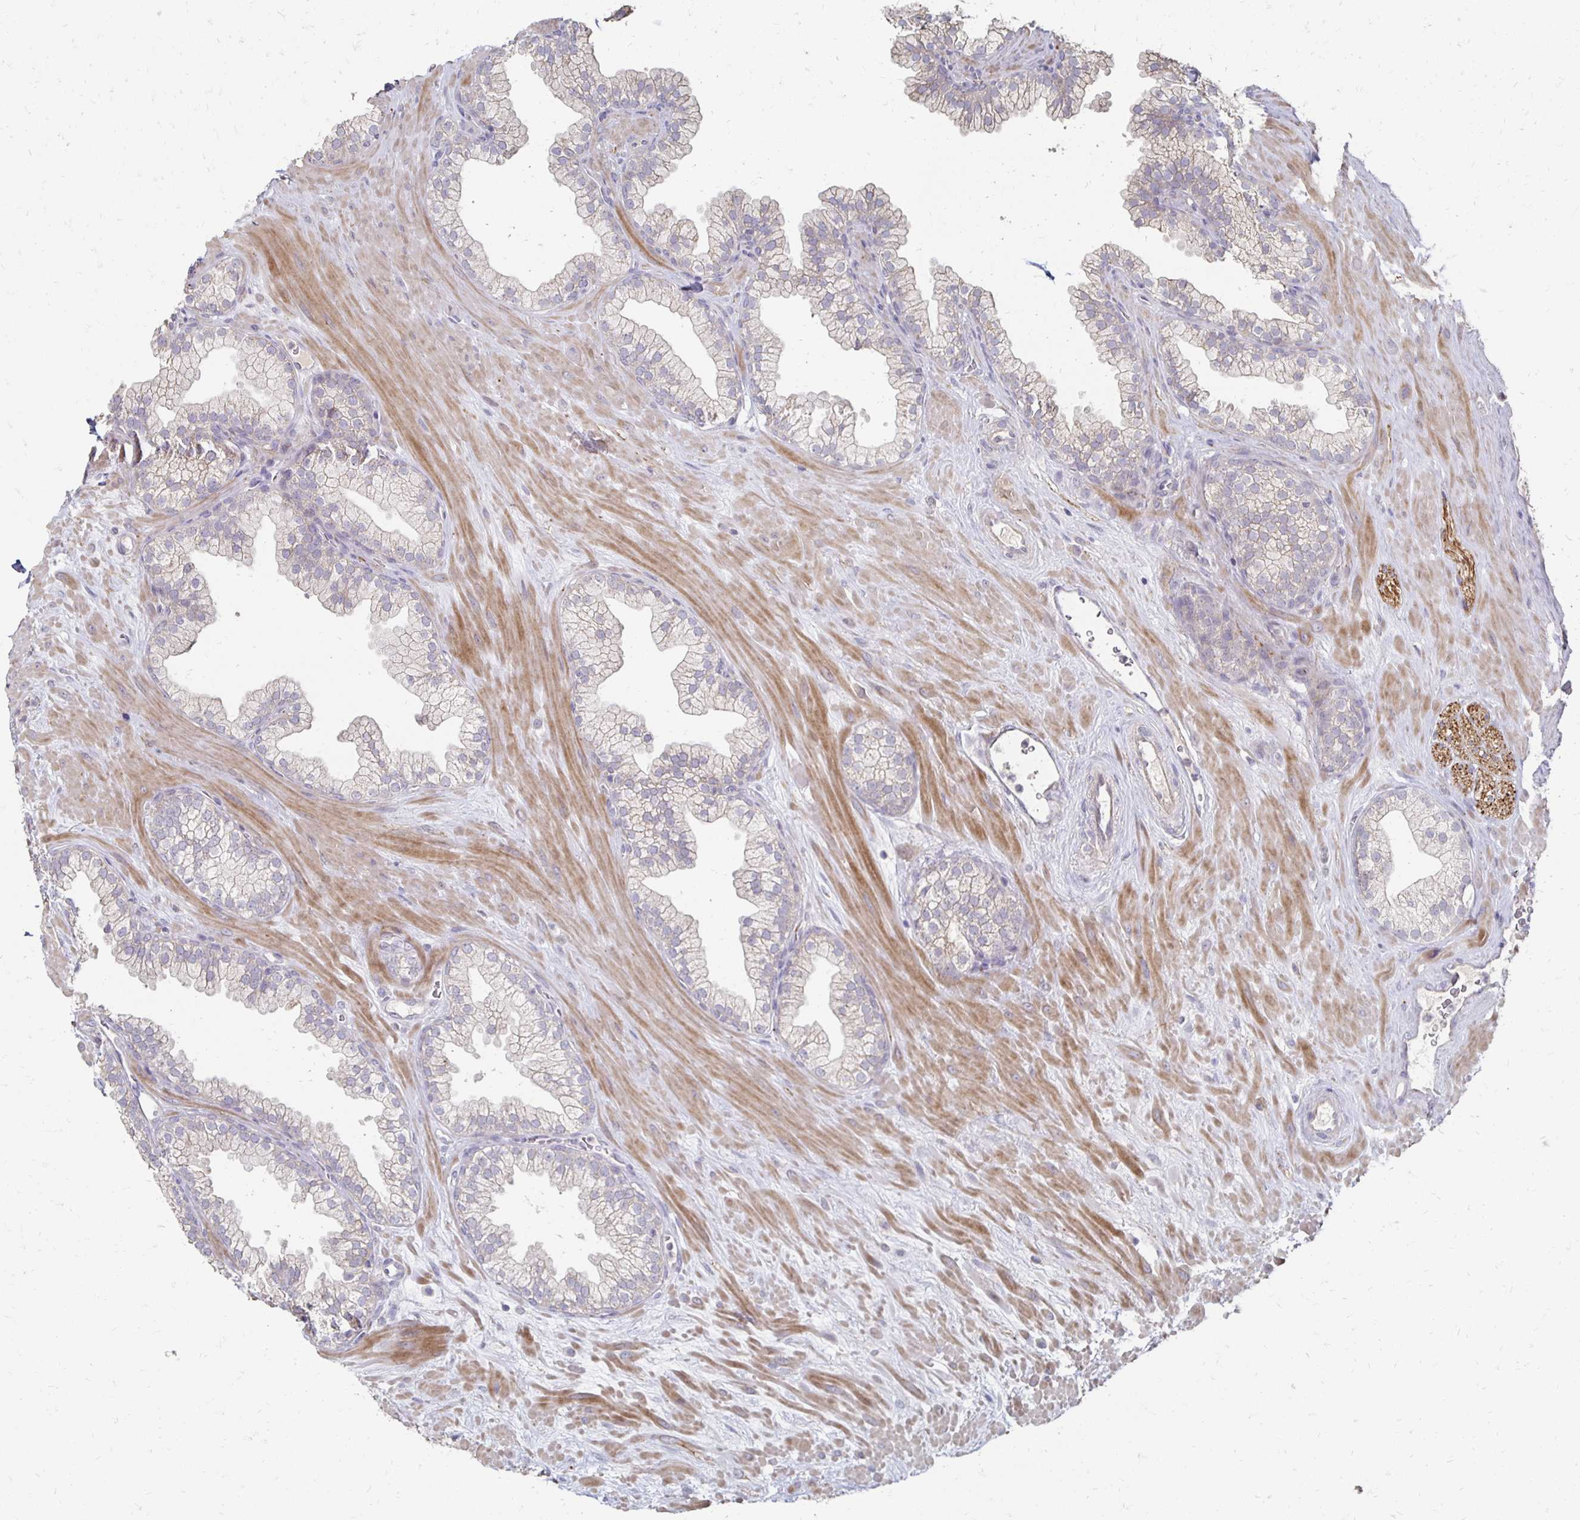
{"staining": {"intensity": "weak", "quantity": "<25%", "location": "cytoplasmic/membranous"}, "tissue": "prostate", "cell_type": "Glandular cells", "image_type": "normal", "snomed": [{"axis": "morphology", "description": "Normal tissue, NOS"}, {"axis": "topography", "description": "Prostate"}, {"axis": "topography", "description": "Peripheral nerve tissue"}], "caption": "IHC of benign human prostate demonstrates no positivity in glandular cells. (Stains: DAB (3,3'-diaminobenzidine) immunohistochemistry with hematoxylin counter stain, Microscopy: brightfield microscopy at high magnification).", "gene": "ZNF727", "patient": {"sex": "male", "age": 61}}